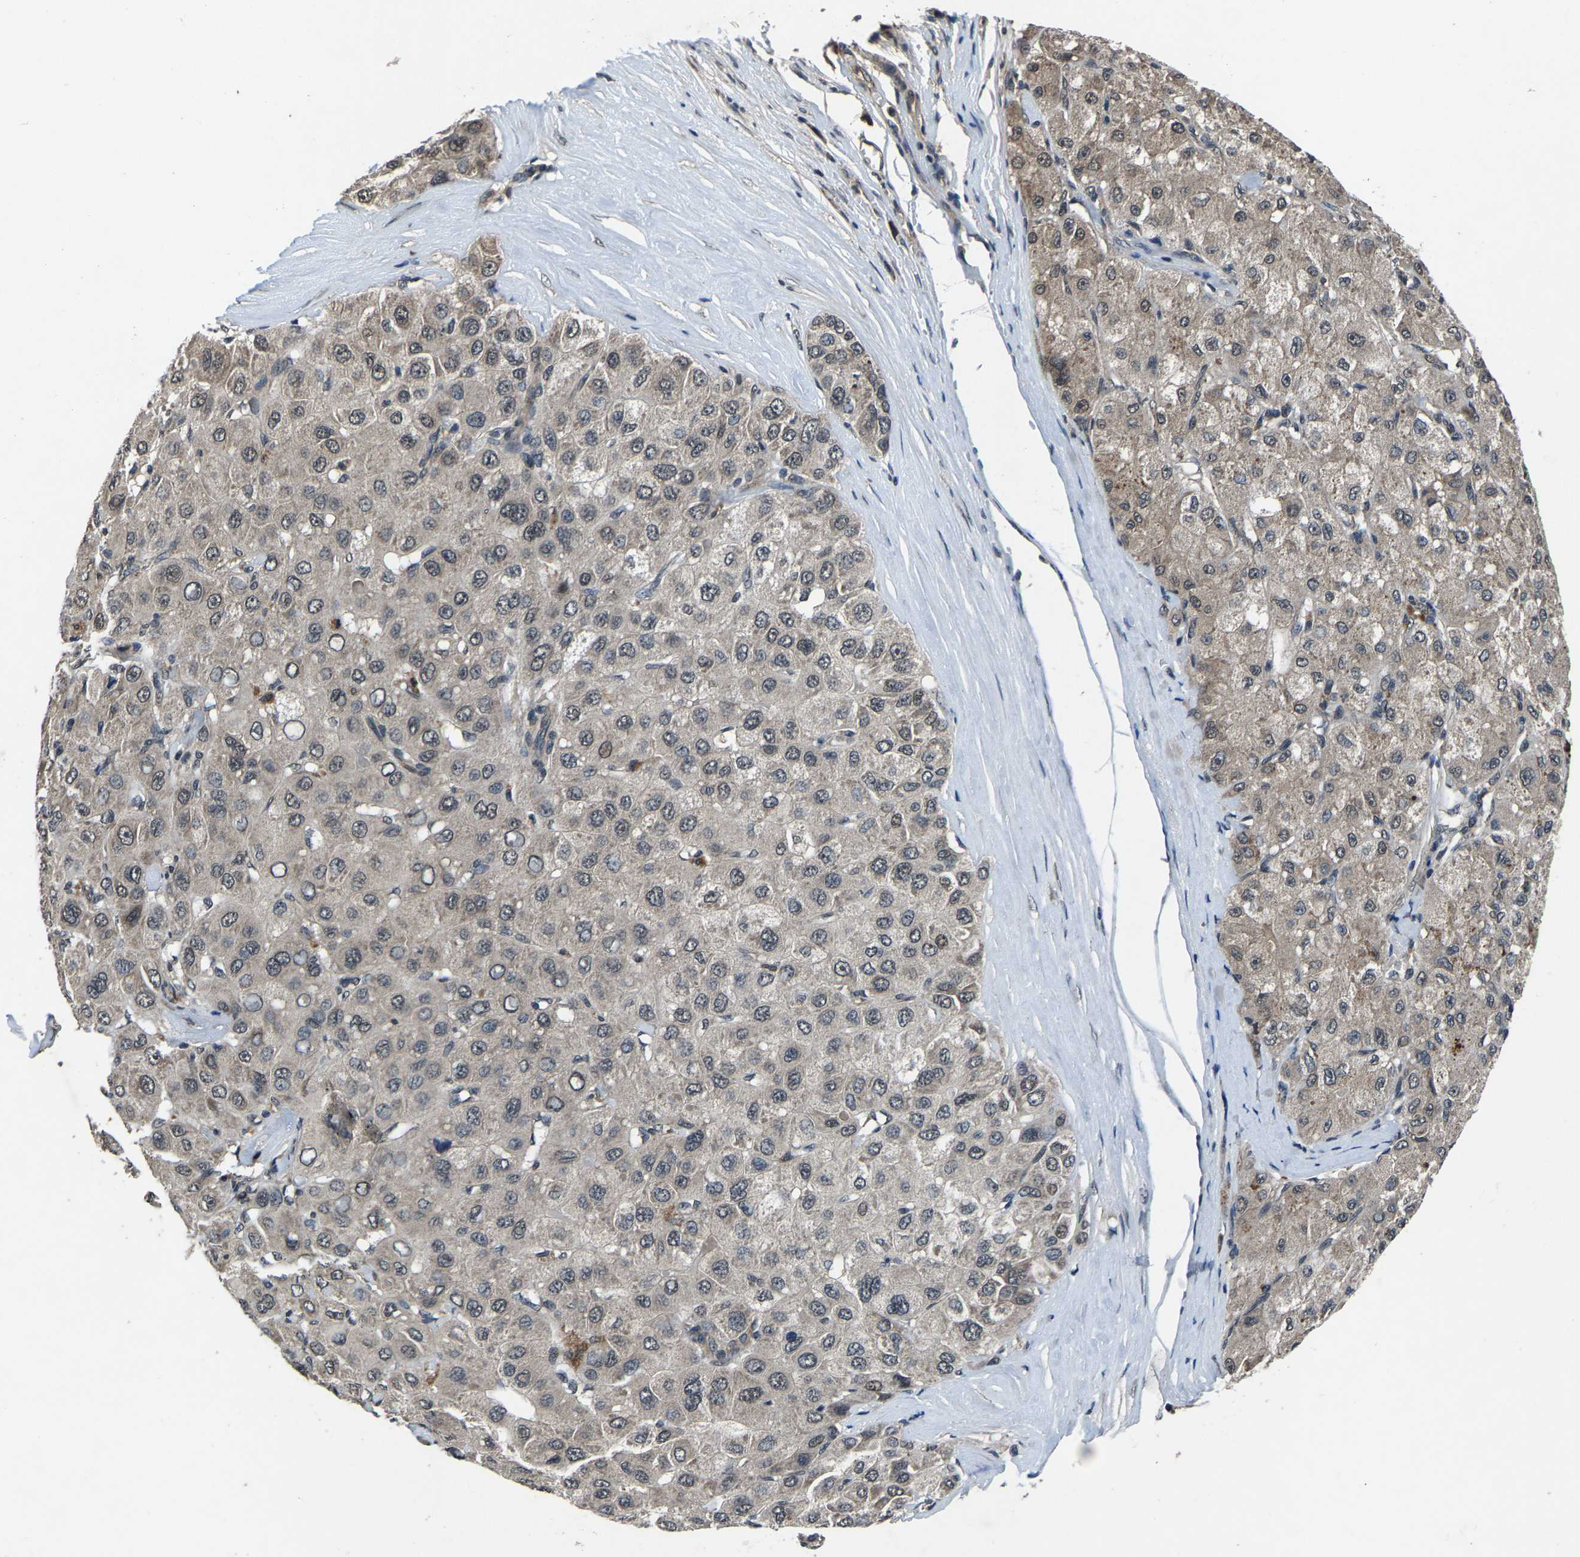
{"staining": {"intensity": "weak", "quantity": "<25%", "location": "cytoplasmic/membranous"}, "tissue": "liver cancer", "cell_type": "Tumor cells", "image_type": "cancer", "snomed": [{"axis": "morphology", "description": "Carcinoma, Hepatocellular, NOS"}, {"axis": "topography", "description": "Liver"}], "caption": "A high-resolution histopathology image shows immunohistochemistry (IHC) staining of hepatocellular carcinoma (liver), which reveals no significant staining in tumor cells.", "gene": "HUWE1", "patient": {"sex": "male", "age": 80}}